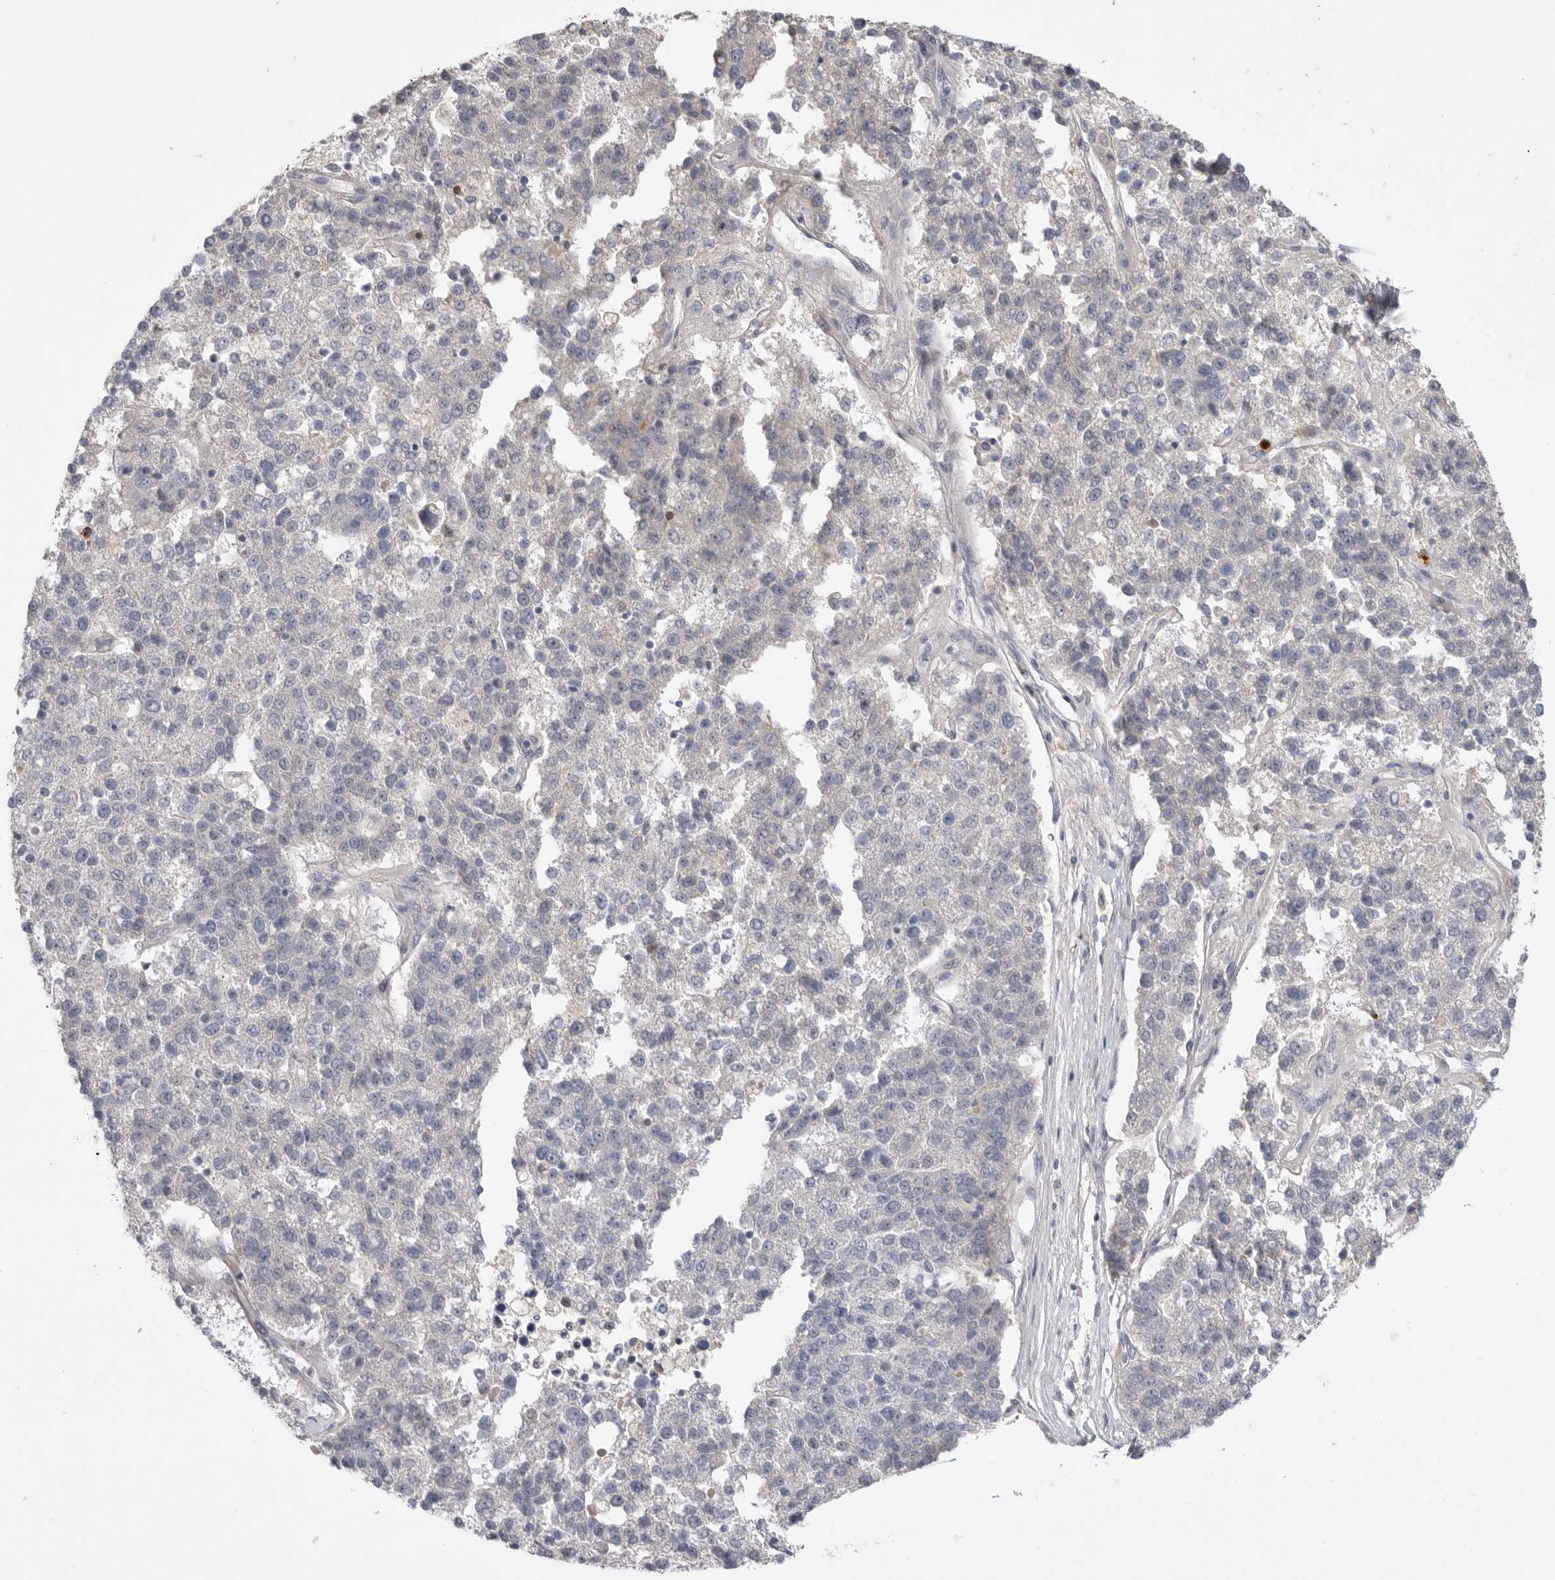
{"staining": {"intensity": "negative", "quantity": "none", "location": "none"}, "tissue": "pancreatic cancer", "cell_type": "Tumor cells", "image_type": "cancer", "snomed": [{"axis": "morphology", "description": "Adenocarcinoma, NOS"}, {"axis": "topography", "description": "Pancreas"}], "caption": "A photomicrograph of pancreatic cancer (adenocarcinoma) stained for a protein demonstrates no brown staining in tumor cells.", "gene": "ITGAD", "patient": {"sex": "female", "age": 61}}